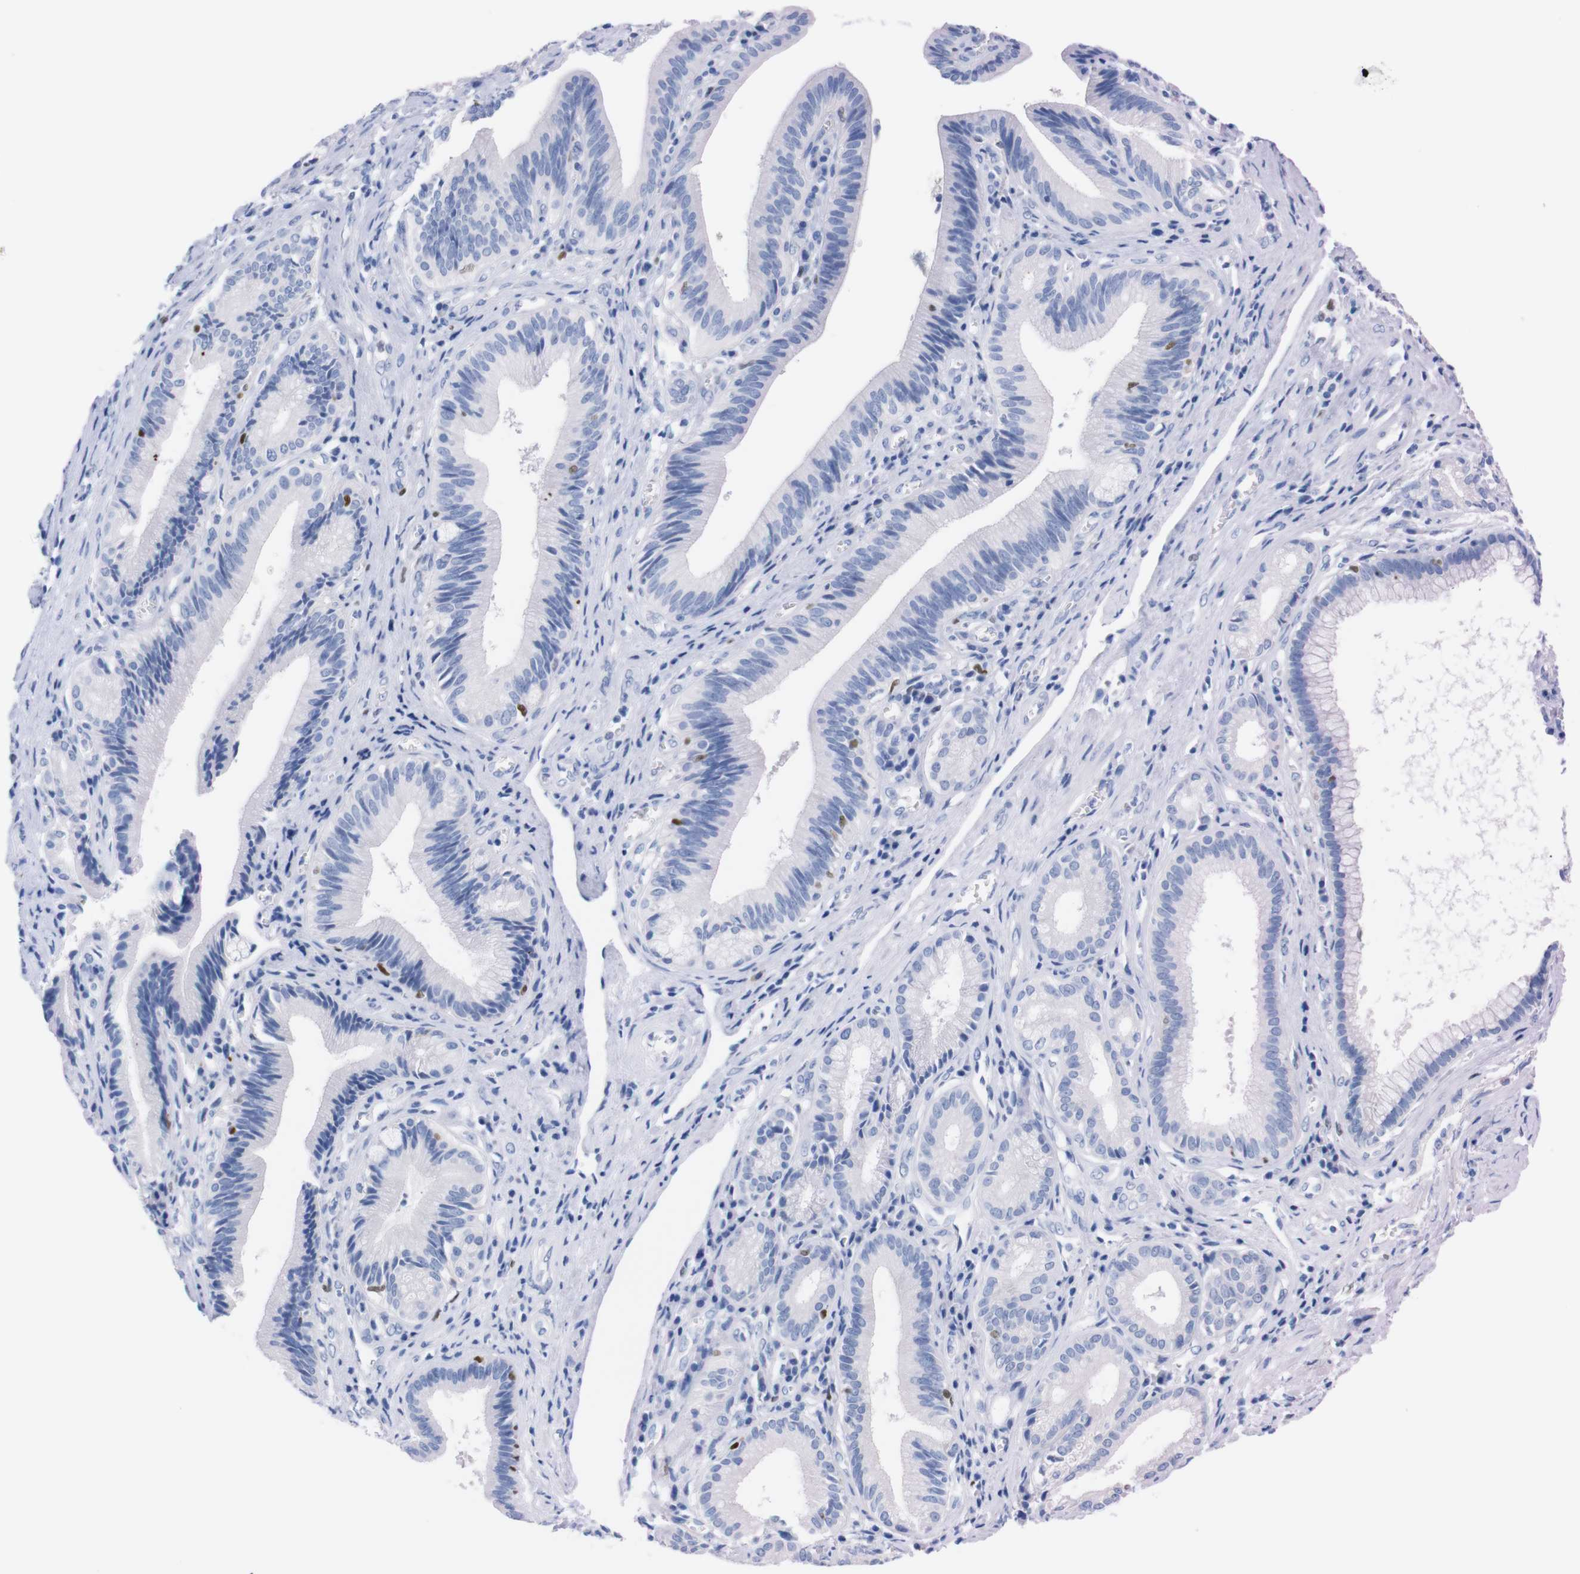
{"staining": {"intensity": "negative", "quantity": "none", "location": "none"}, "tissue": "pancreatic cancer", "cell_type": "Tumor cells", "image_type": "cancer", "snomed": [{"axis": "morphology", "description": "Adenocarcinoma, NOS"}, {"axis": "topography", "description": "Pancreas"}], "caption": "Protein analysis of pancreatic adenocarcinoma demonstrates no significant expression in tumor cells. (Stains: DAB (3,3'-diaminobenzidine) immunohistochemistry (IHC) with hematoxylin counter stain, Microscopy: brightfield microscopy at high magnification).", "gene": "P2RY12", "patient": {"sex": "female", "age": 75}}